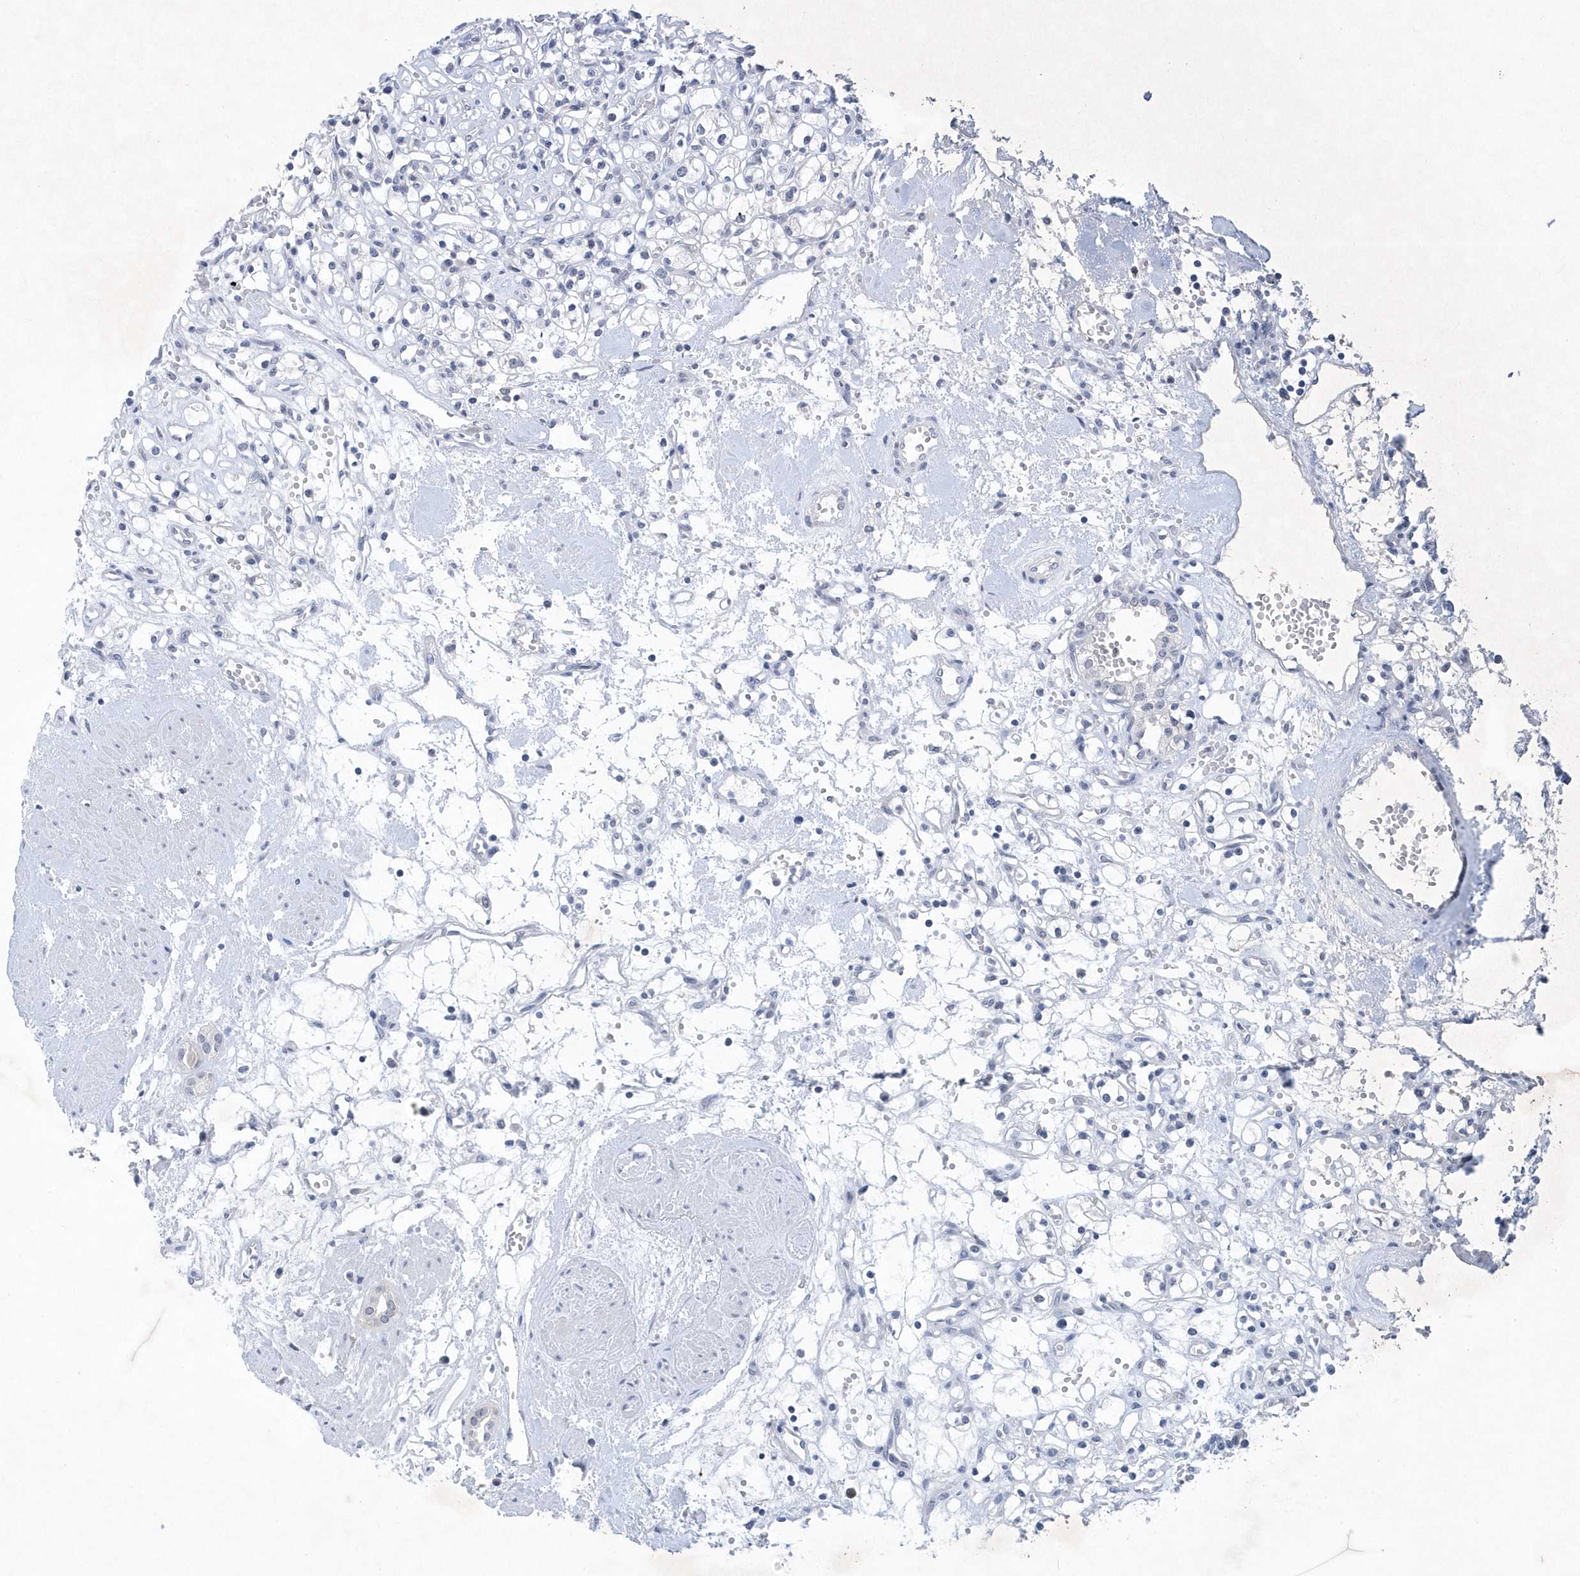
{"staining": {"intensity": "negative", "quantity": "none", "location": "none"}, "tissue": "renal cancer", "cell_type": "Tumor cells", "image_type": "cancer", "snomed": [{"axis": "morphology", "description": "Adenocarcinoma, NOS"}, {"axis": "topography", "description": "Kidney"}], "caption": "A high-resolution photomicrograph shows immunohistochemistry staining of renal cancer (adenocarcinoma), which reveals no significant expression in tumor cells.", "gene": "SRGAP3", "patient": {"sex": "female", "age": 59}}